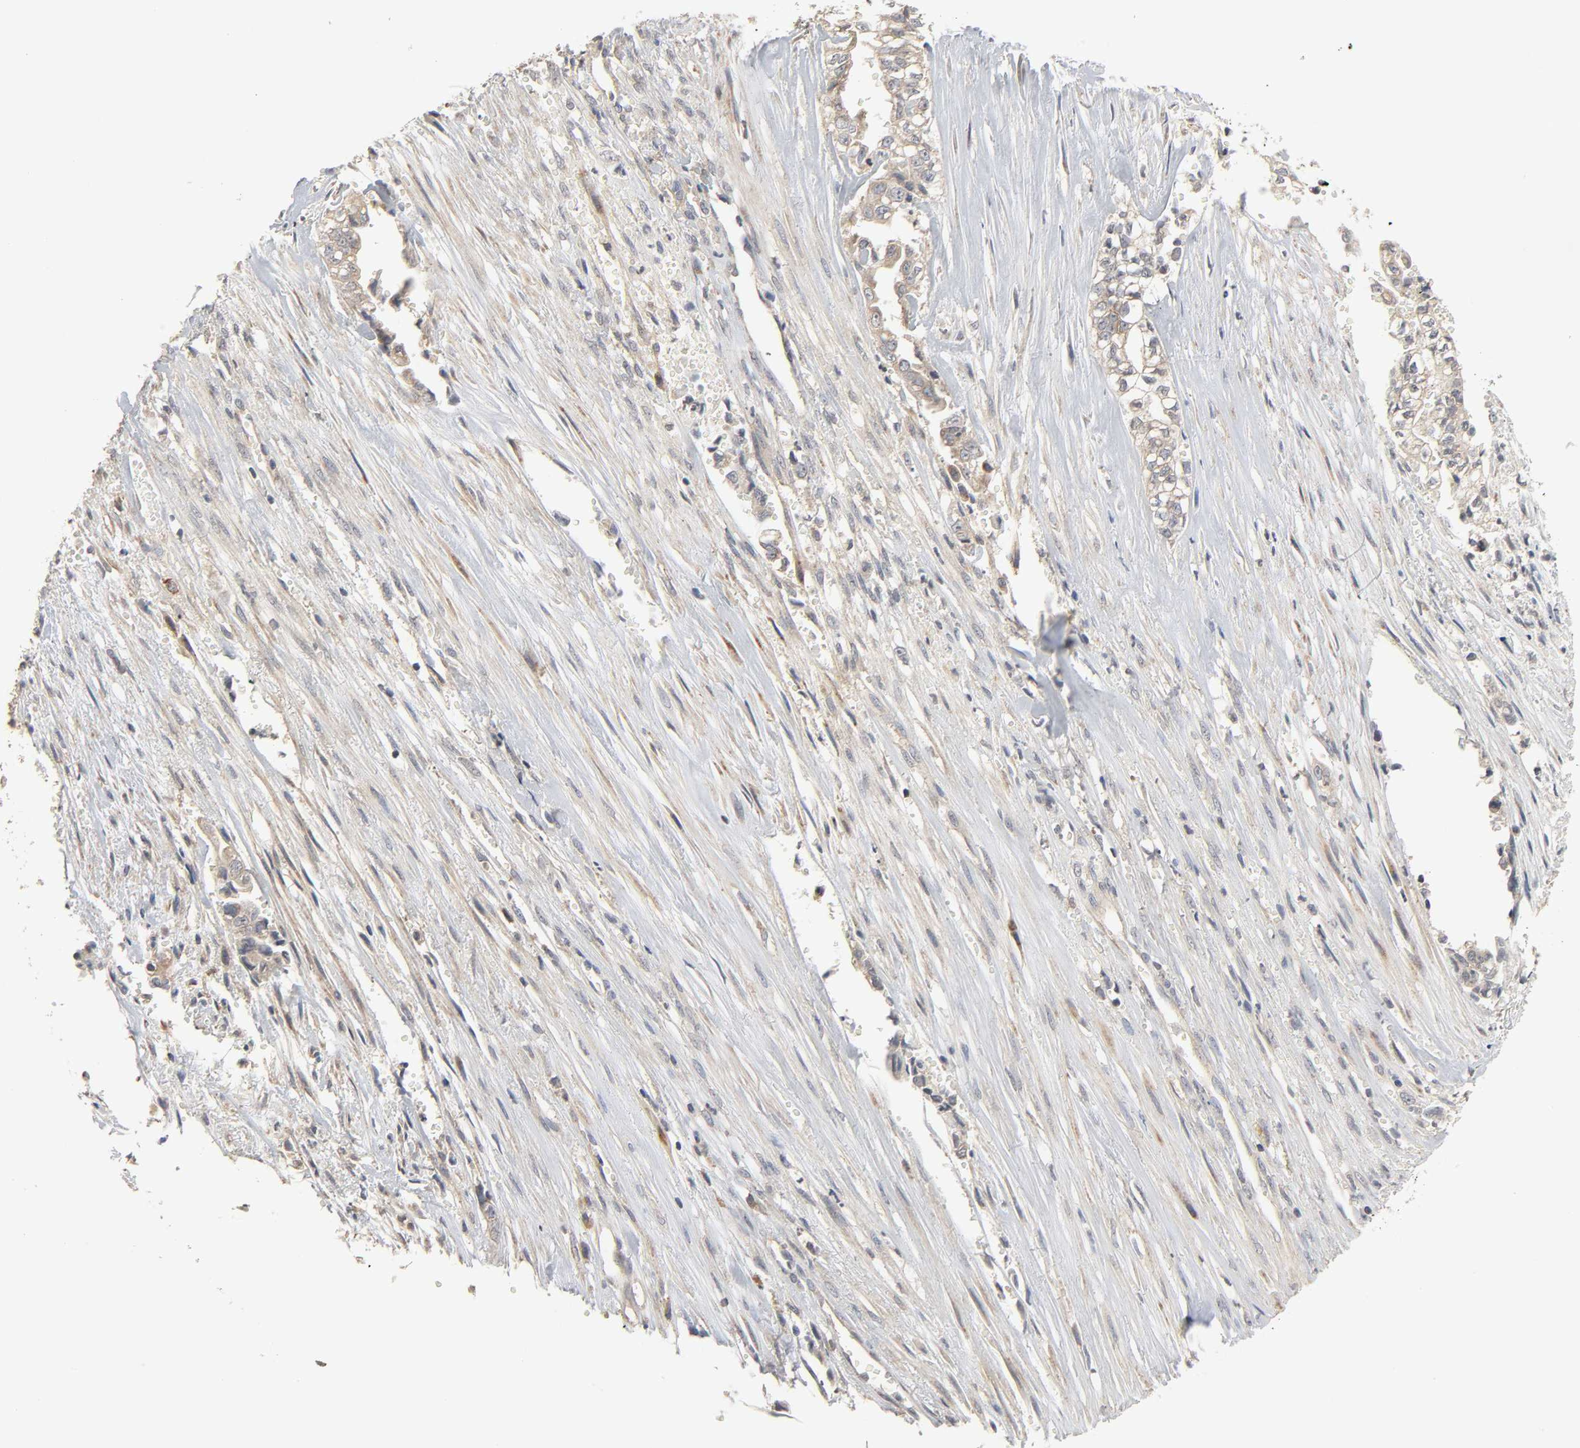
{"staining": {"intensity": "weak", "quantity": ">75%", "location": "cytoplasmic/membranous"}, "tissue": "liver cancer", "cell_type": "Tumor cells", "image_type": "cancer", "snomed": [{"axis": "morphology", "description": "Cholangiocarcinoma"}, {"axis": "topography", "description": "Liver"}], "caption": "Protein staining shows weak cytoplasmic/membranous expression in approximately >75% of tumor cells in liver cancer (cholangiocarcinoma).", "gene": "CLEC4E", "patient": {"sex": "female", "age": 70}}